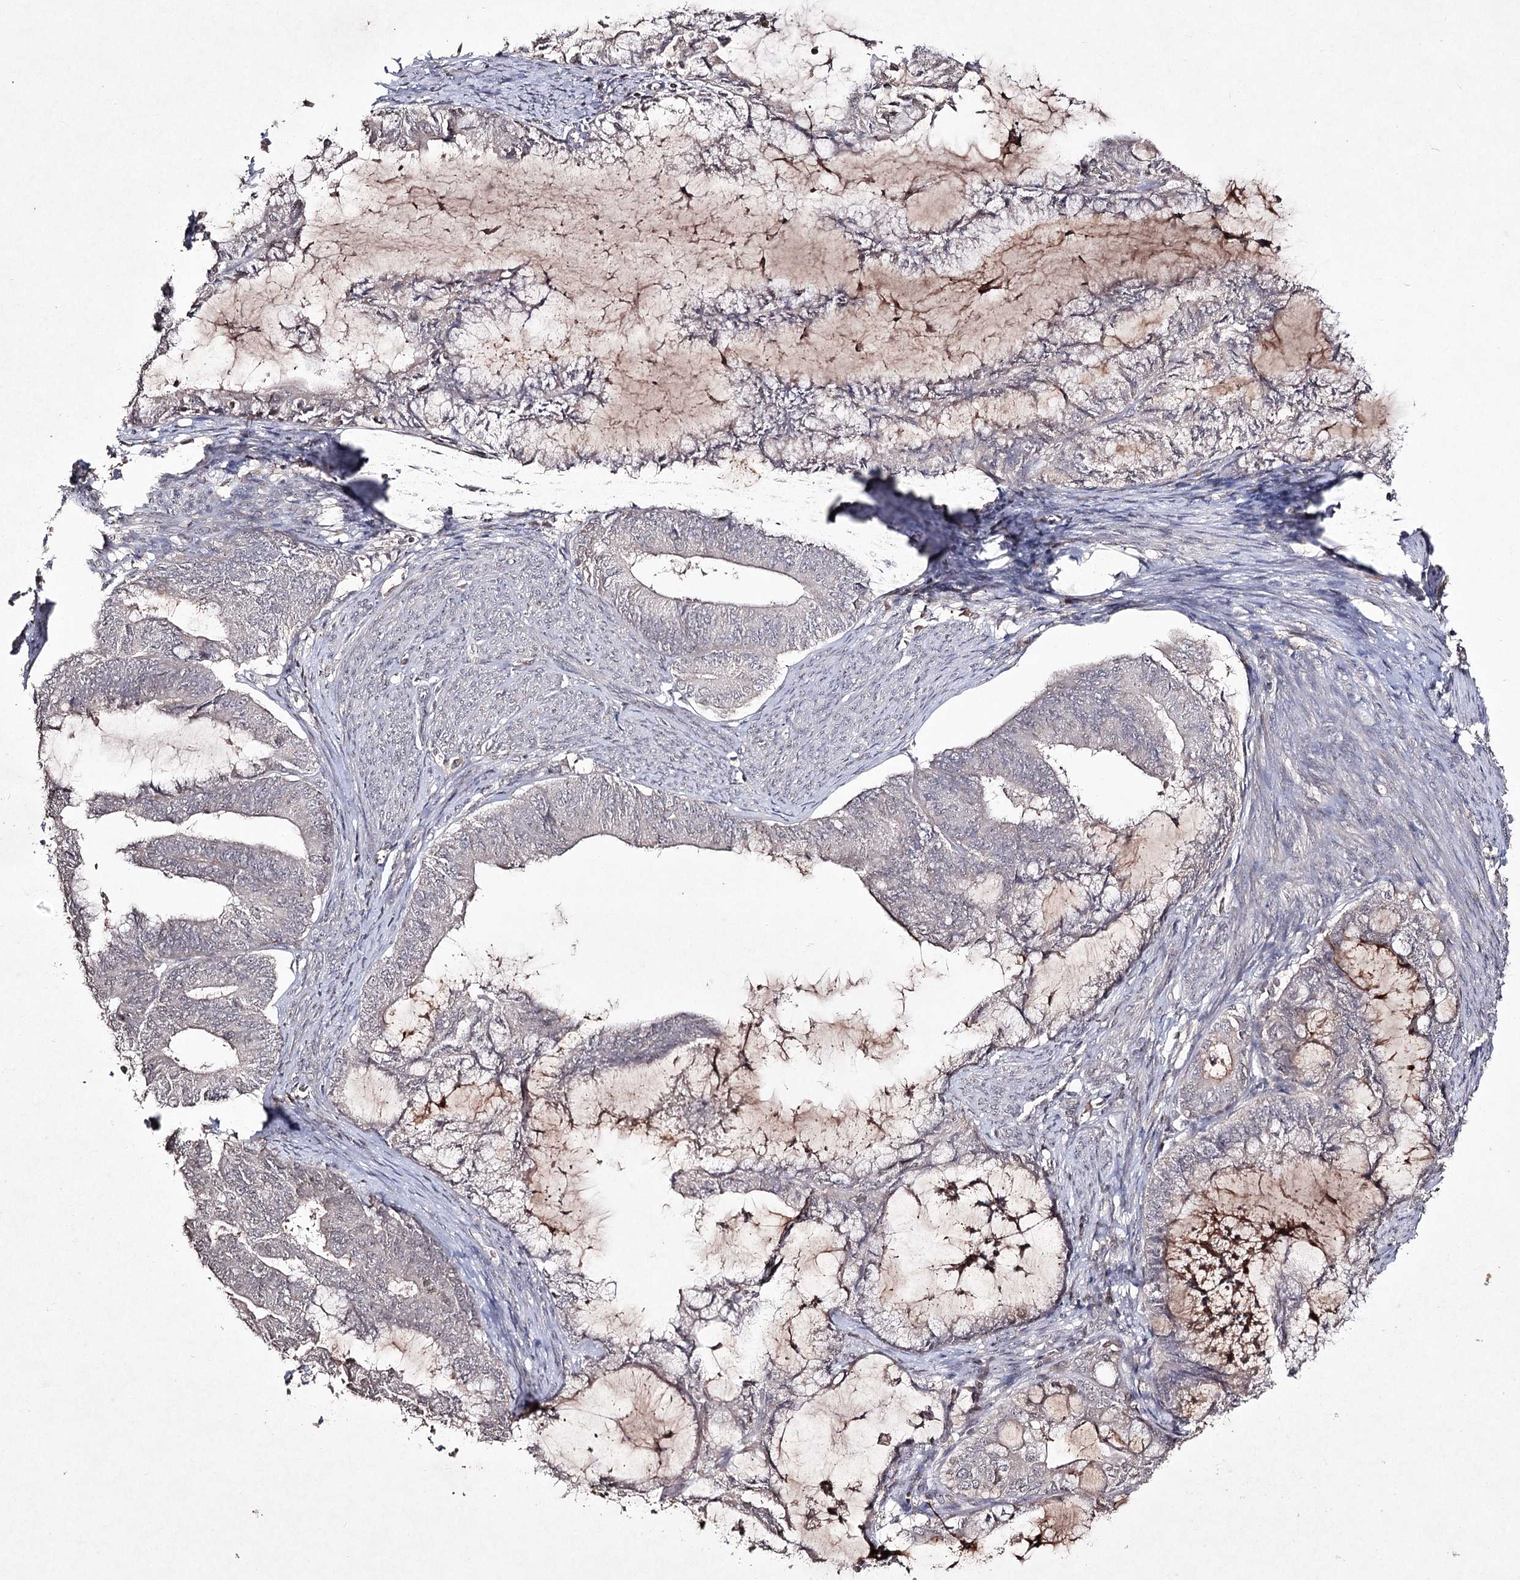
{"staining": {"intensity": "negative", "quantity": "none", "location": "none"}, "tissue": "endometrial cancer", "cell_type": "Tumor cells", "image_type": "cancer", "snomed": [{"axis": "morphology", "description": "Adenocarcinoma, NOS"}, {"axis": "topography", "description": "Endometrium"}], "caption": "Image shows no protein positivity in tumor cells of endometrial cancer tissue. (DAB IHC, high magnification).", "gene": "SYNGR3", "patient": {"sex": "female", "age": 86}}